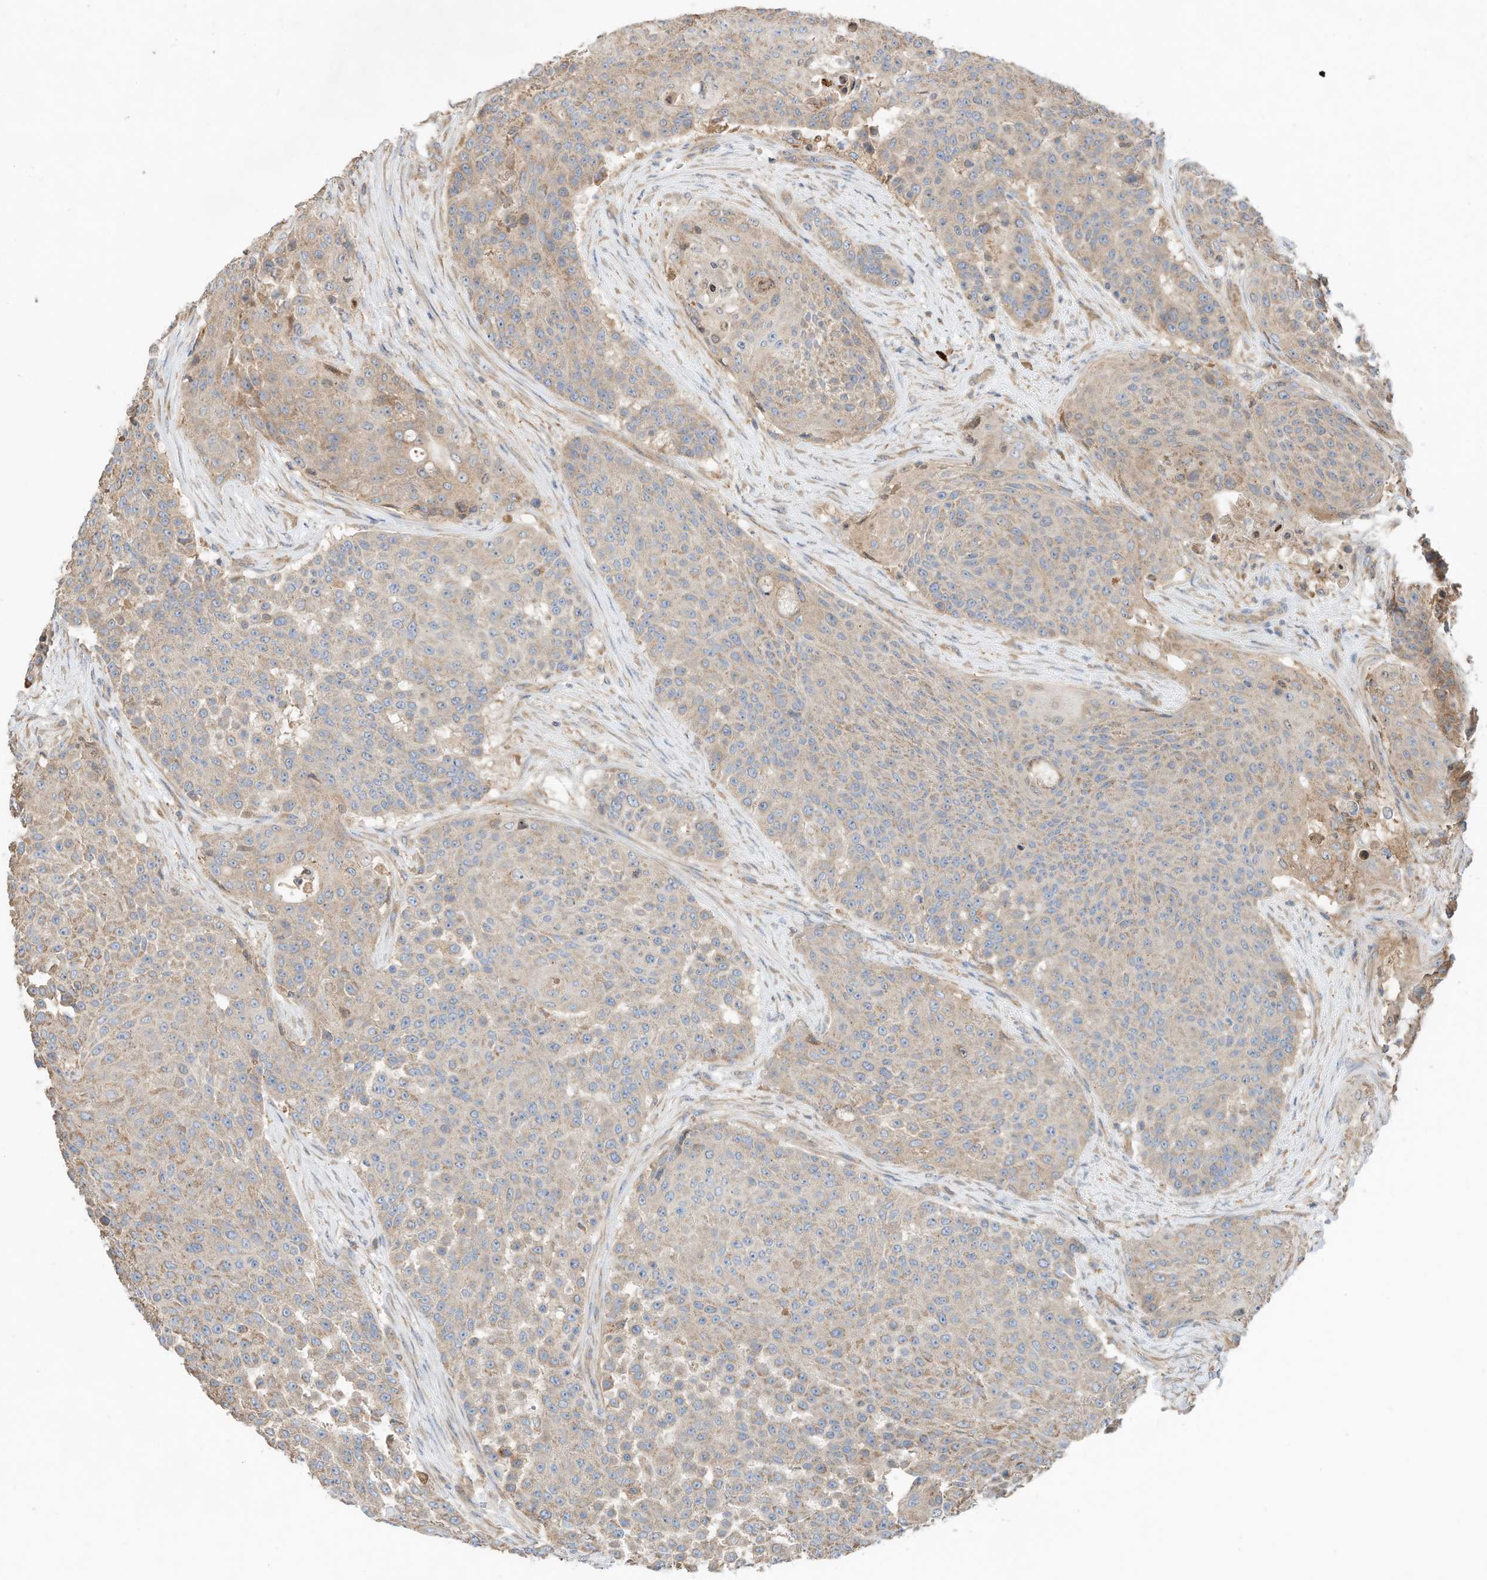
{"staining": {"intensity": "moderate", "quantity": "25%-75%", "location": "cytoplasmic/membranous"}, "tissue": "urothelial cancer", "cell_type": "Tumor cells", "image_type": "cancer", "snomed": [{"axis": "morphology", "description": "Urothelial carcinoma, High grade"}, {"axis": "topography", "description": "Urinary bladder"}], "caption": "A high-resolution micrograph shows IHC staining of urothelial cancer, which demonstrates moderate cytoplasmic/membranous positivity in approximately 25%-75% of tumor cells.", "gene": "CPAMD8", "patient": {"sex": "female", "age": 63}}